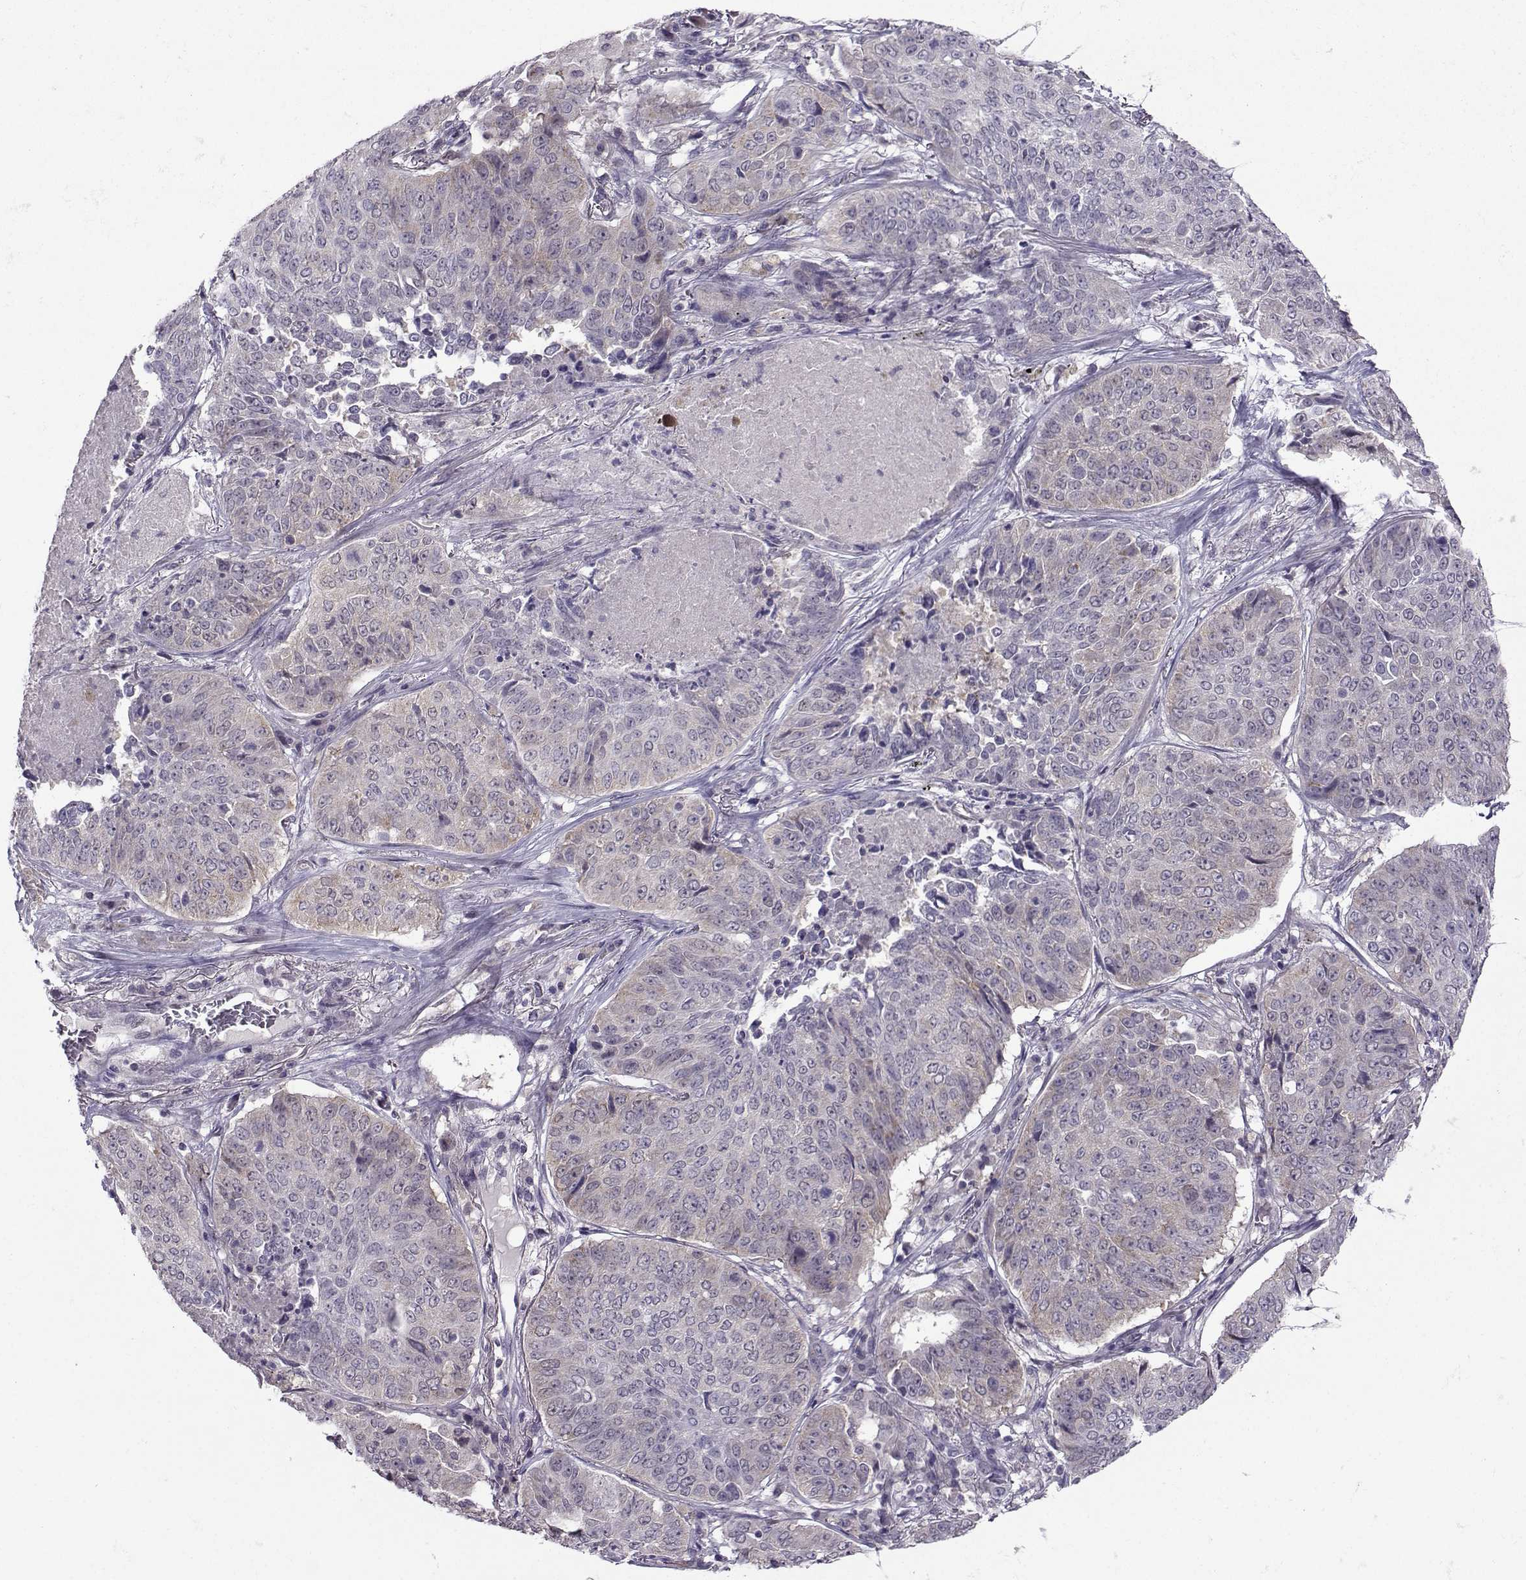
{"staining": {"intensity": "weak", "quantity": "<25%", "location": "cytoplasmic/membranous"}, "tissue": "lung cancer", "cell_type": "Tumor cells", "image_type": "cancer", "snomed": [{"axis": "morphology", "description": "Normal tissue, NOS"}, {"axis": "morphology", "description": "Squamous cell carcinoma, NOS"}, {"axis": "topography", "description": "Bronchus"}, {"axis": "topography", "description": "Lung"}], "caption": "Immunohistochemistry (IHC) image of neoplastic tissue: lung cancer (squamous cell carcinoma) stained with DAB (3,3'-diaminobenzidine) reveals no significant protein positivity in tumor cells.", "gene": "DDX20", "patient": {"sex": "male", "age": 64}}